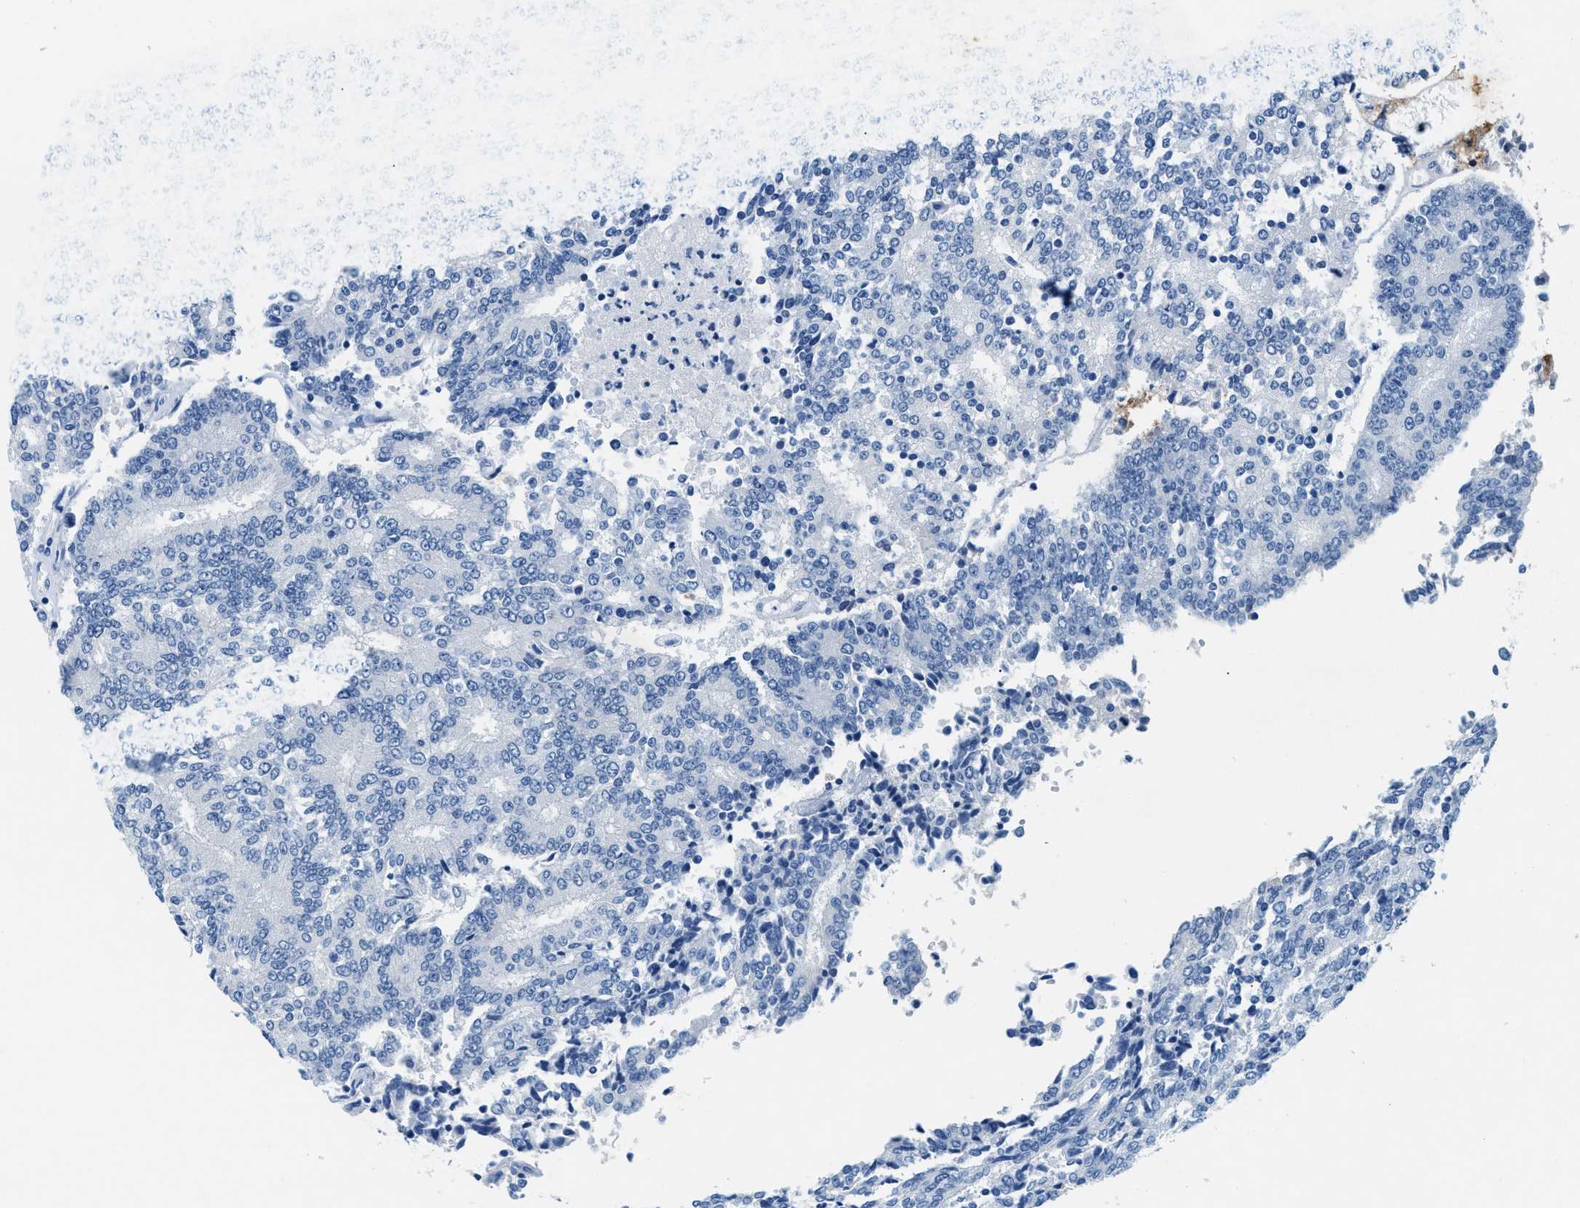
{"staining": {"intensity": "negative", "quantity": "none", "location": "none"}, "tissue": "prostate cancer", "cell_type": "Tumor cells", "image_type": "cancer", "snomed": [{"axis": "morphology", "description": "Normal tissue, NOS"}, {"axis": "morphology", "description": "Adenocarcinoma, High grade"}, {"axis": "topography", "description": "Prostate"}, {"axis": "topography", "description": "Seminal veicle"}], "caption": "Tumor cells are negative for protein expression in human prostate adenocarcinoma (high-grade).", "gene": "TPSAB1", "patient": {"sex": "male", "age": 55}}